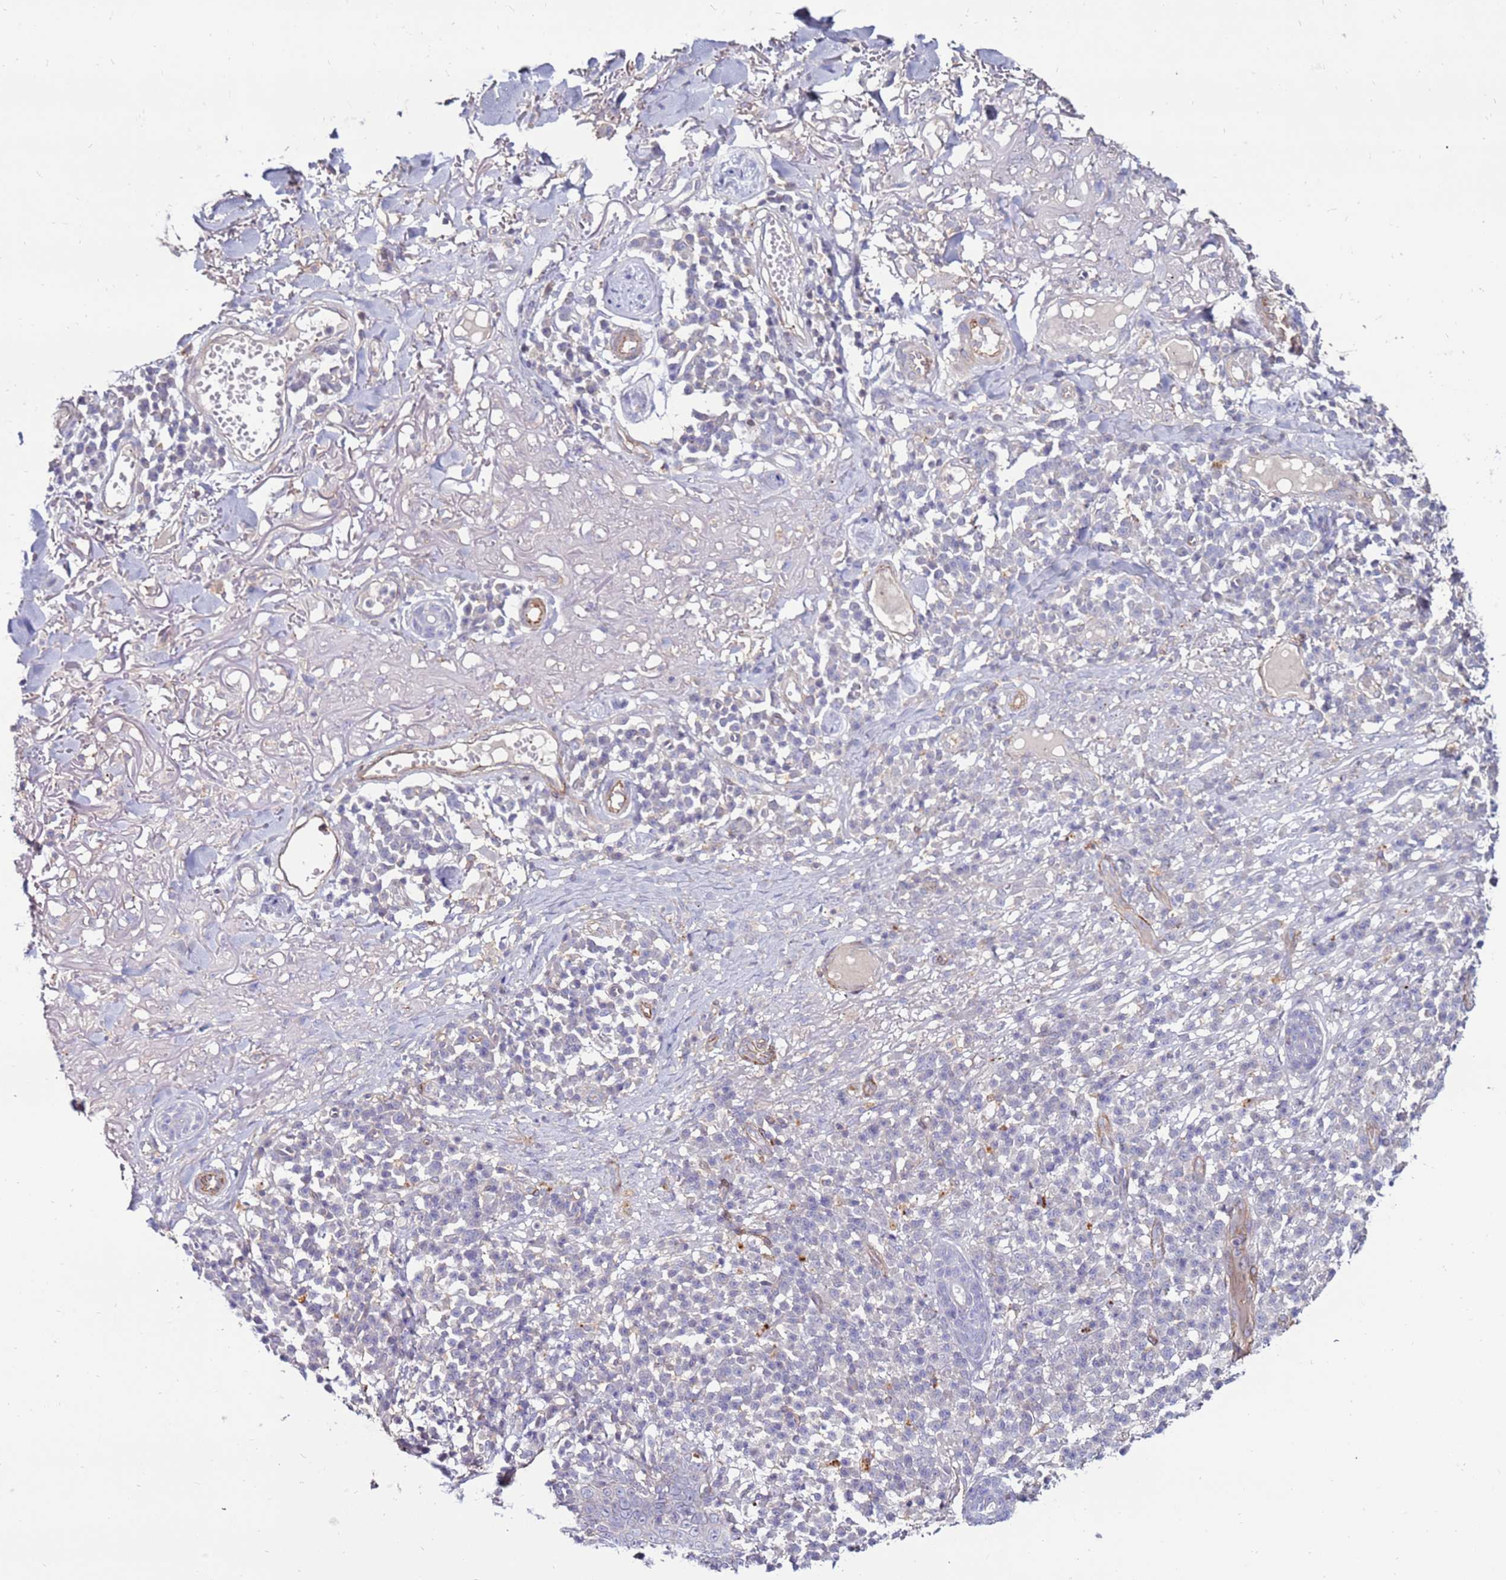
{"staining": {"intensity": "negative", "quantity": "none", "location": "none"}, "tissue": "skin cancer", "cell_type": "Tumor cells", "image_type": "cancer", "snomed": [{"axis": "morphology", "description": "Squamous cell carcinoma in situ, NOS"}, {"axis": "morphology", "description": "Squamous cell carcinoma, NOS"}, {"axis": "topography", "description": "Skin"}], "caption": "A histopathology image of skin cancer stained for a protein shows no brown staining in tumor cells. Nuclei are stained in blue.", "gene": "CLEC4M", "patient": {"sex": "male", "age": 93}}